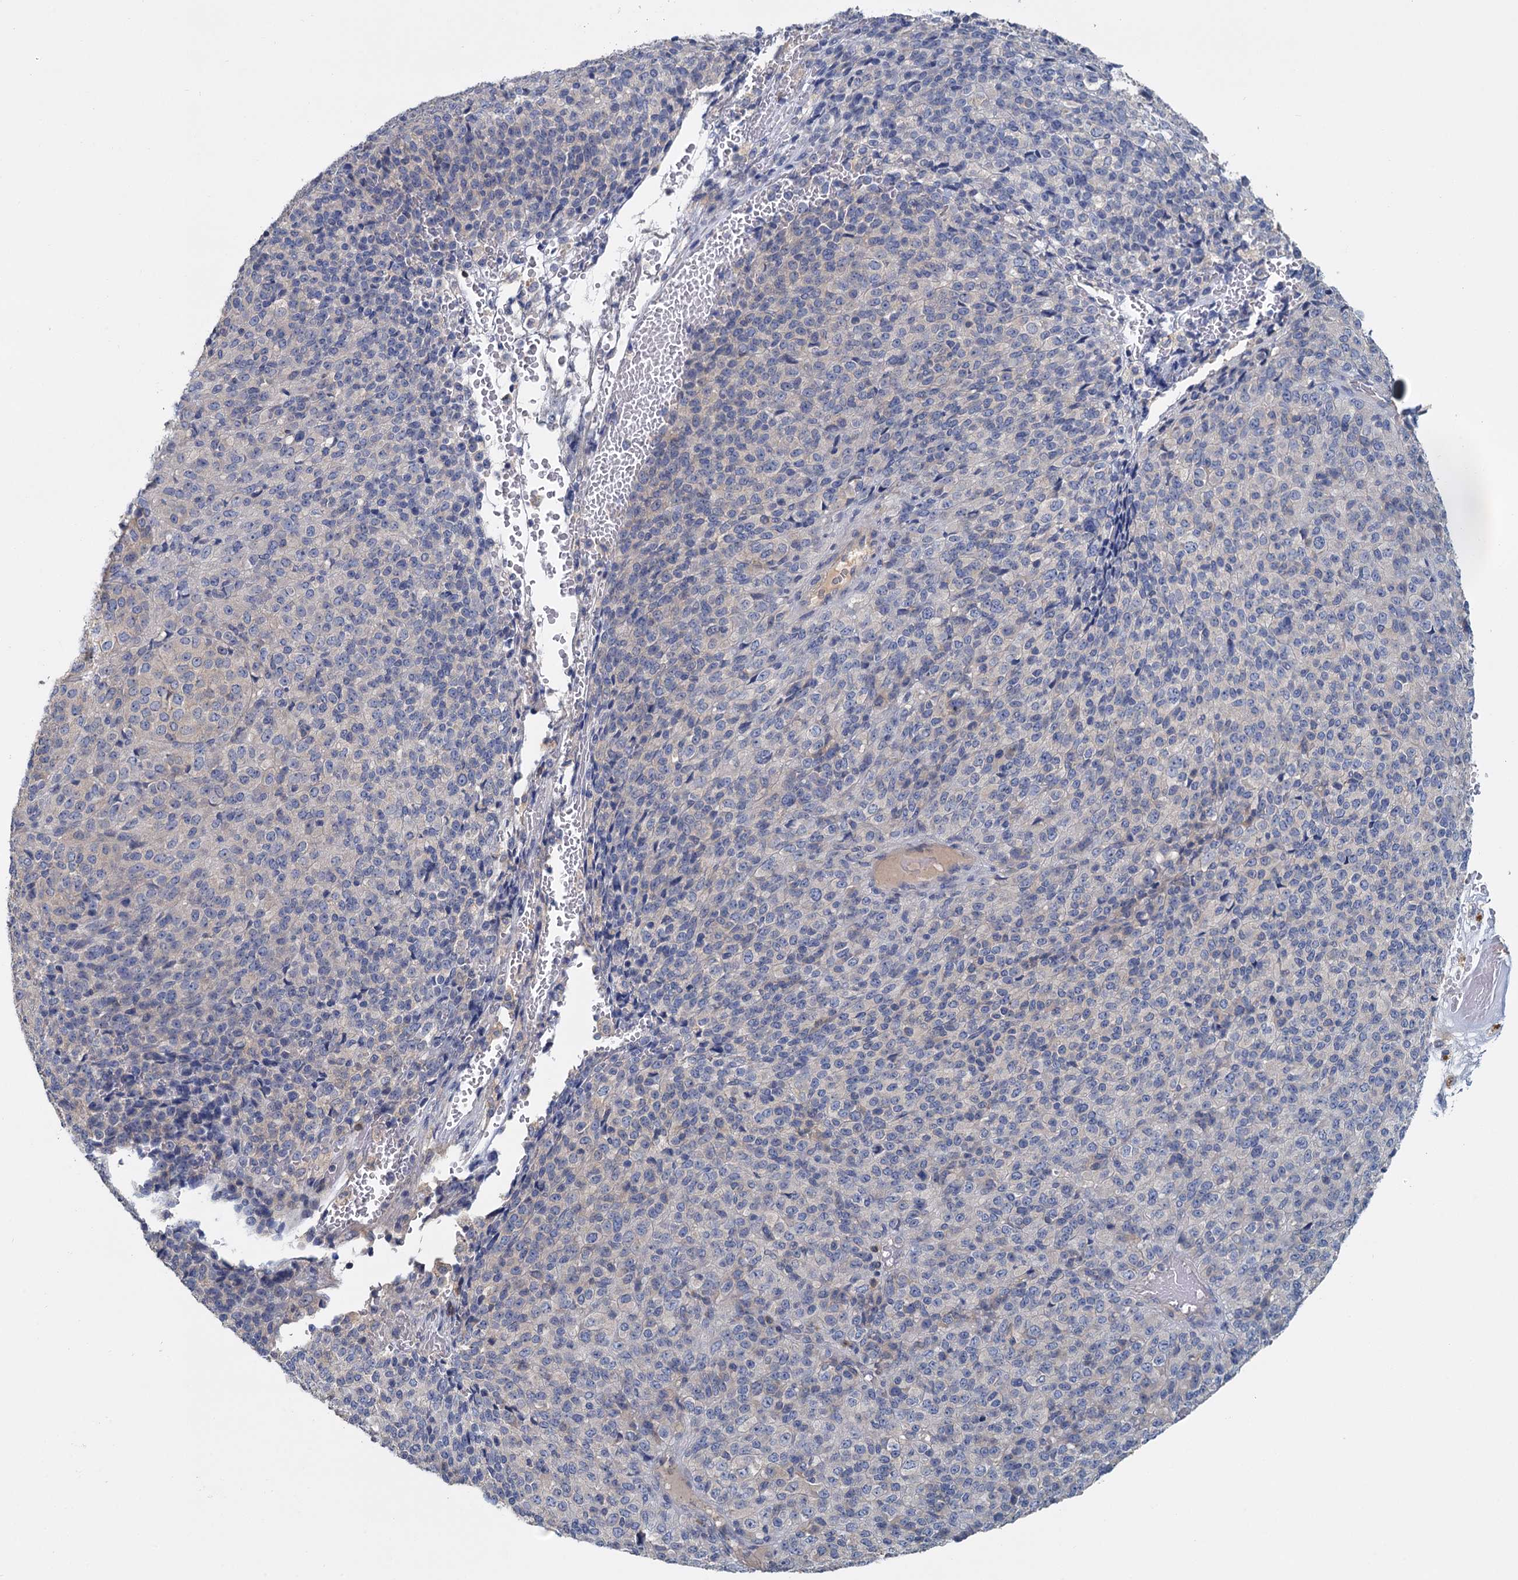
{"staining": {"intensity": "negative", "quantity": "none", "location": "none"}, "tissue": "melanoma", "cell_type": "Tumor cells", "image_type": "cancer", "snomed": [{"axis": "morphology", "description": "Malignant melanoma, Metastatic site"}, {"axis": "topography", "description": "Brain"}], "caption": "The immunohistochemistry micrograph has no significant expression in tumor cells of melanoma tissue. The staining was performed using DAB (3,3'-diaminobenzidine) to visualize the protein expression in brown, while the nuclei were stained in blue with hematoxylin (Magnification: 20x).", "gene": "ACSM3", "patient": {"sex": "female", "age": 56}}